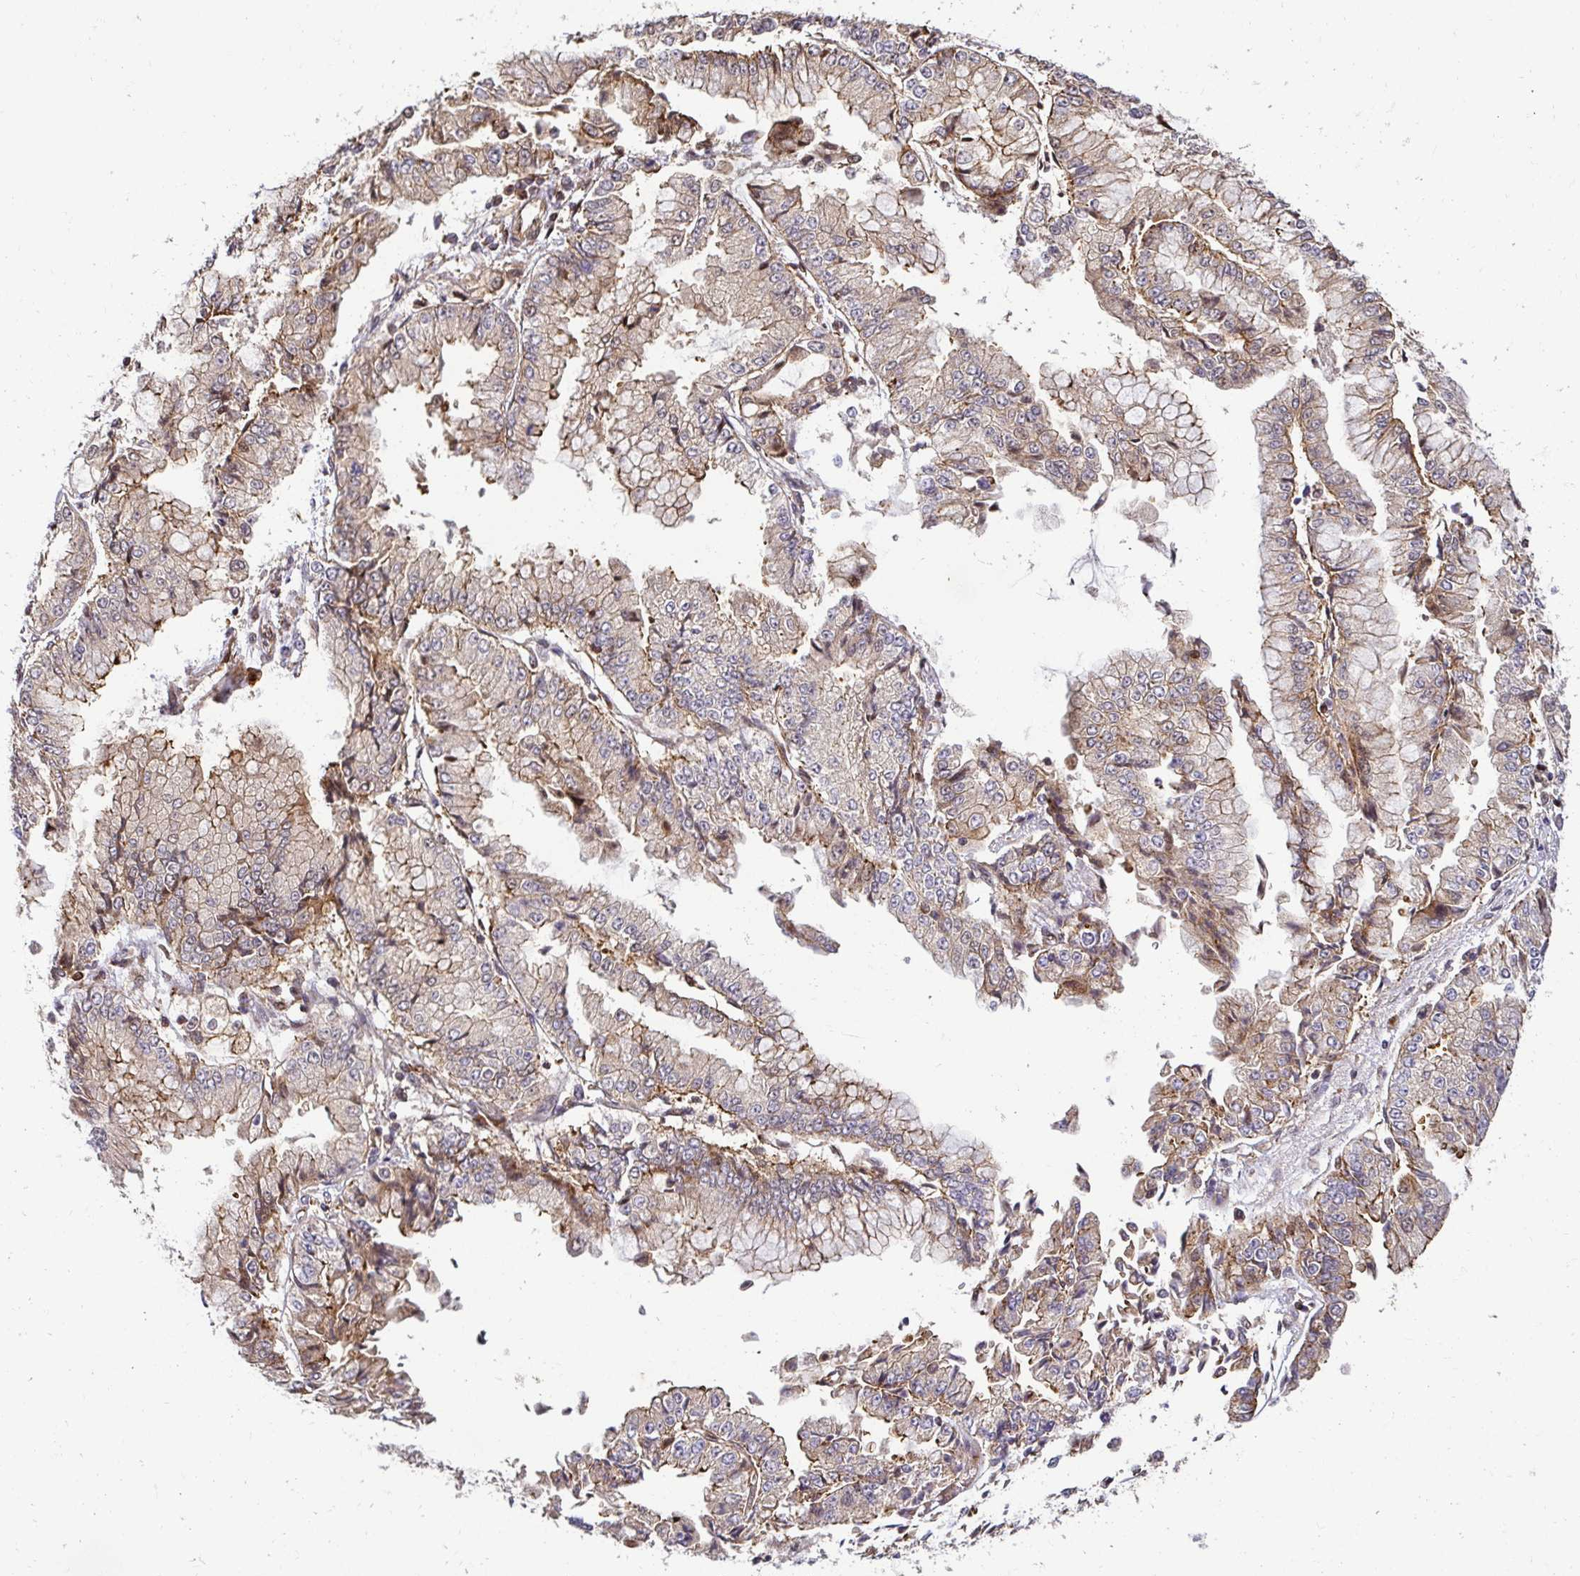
{"staining": {"intensity": "strong", "quantity": "25%-75%", "location": "cytoplasmic/membranous"}, "tissue": "stomach cancer", "cell_type": "Tumor cells", "image_type": "cancer", "snomed": [{"axis": "morphology", "description": "Adenocarcinoma, NOS"}, {"axis": "topography", "description": "Stomach, upper"}], "caption": "Stomach cancer tissue shows strong cytoplasmic/membranous expression in approximately 25%-75% of tumor cells, visualized by immunohistochemistry.", "gene": "PSMA4", "patient": {"sex": "female", "age": 74}}